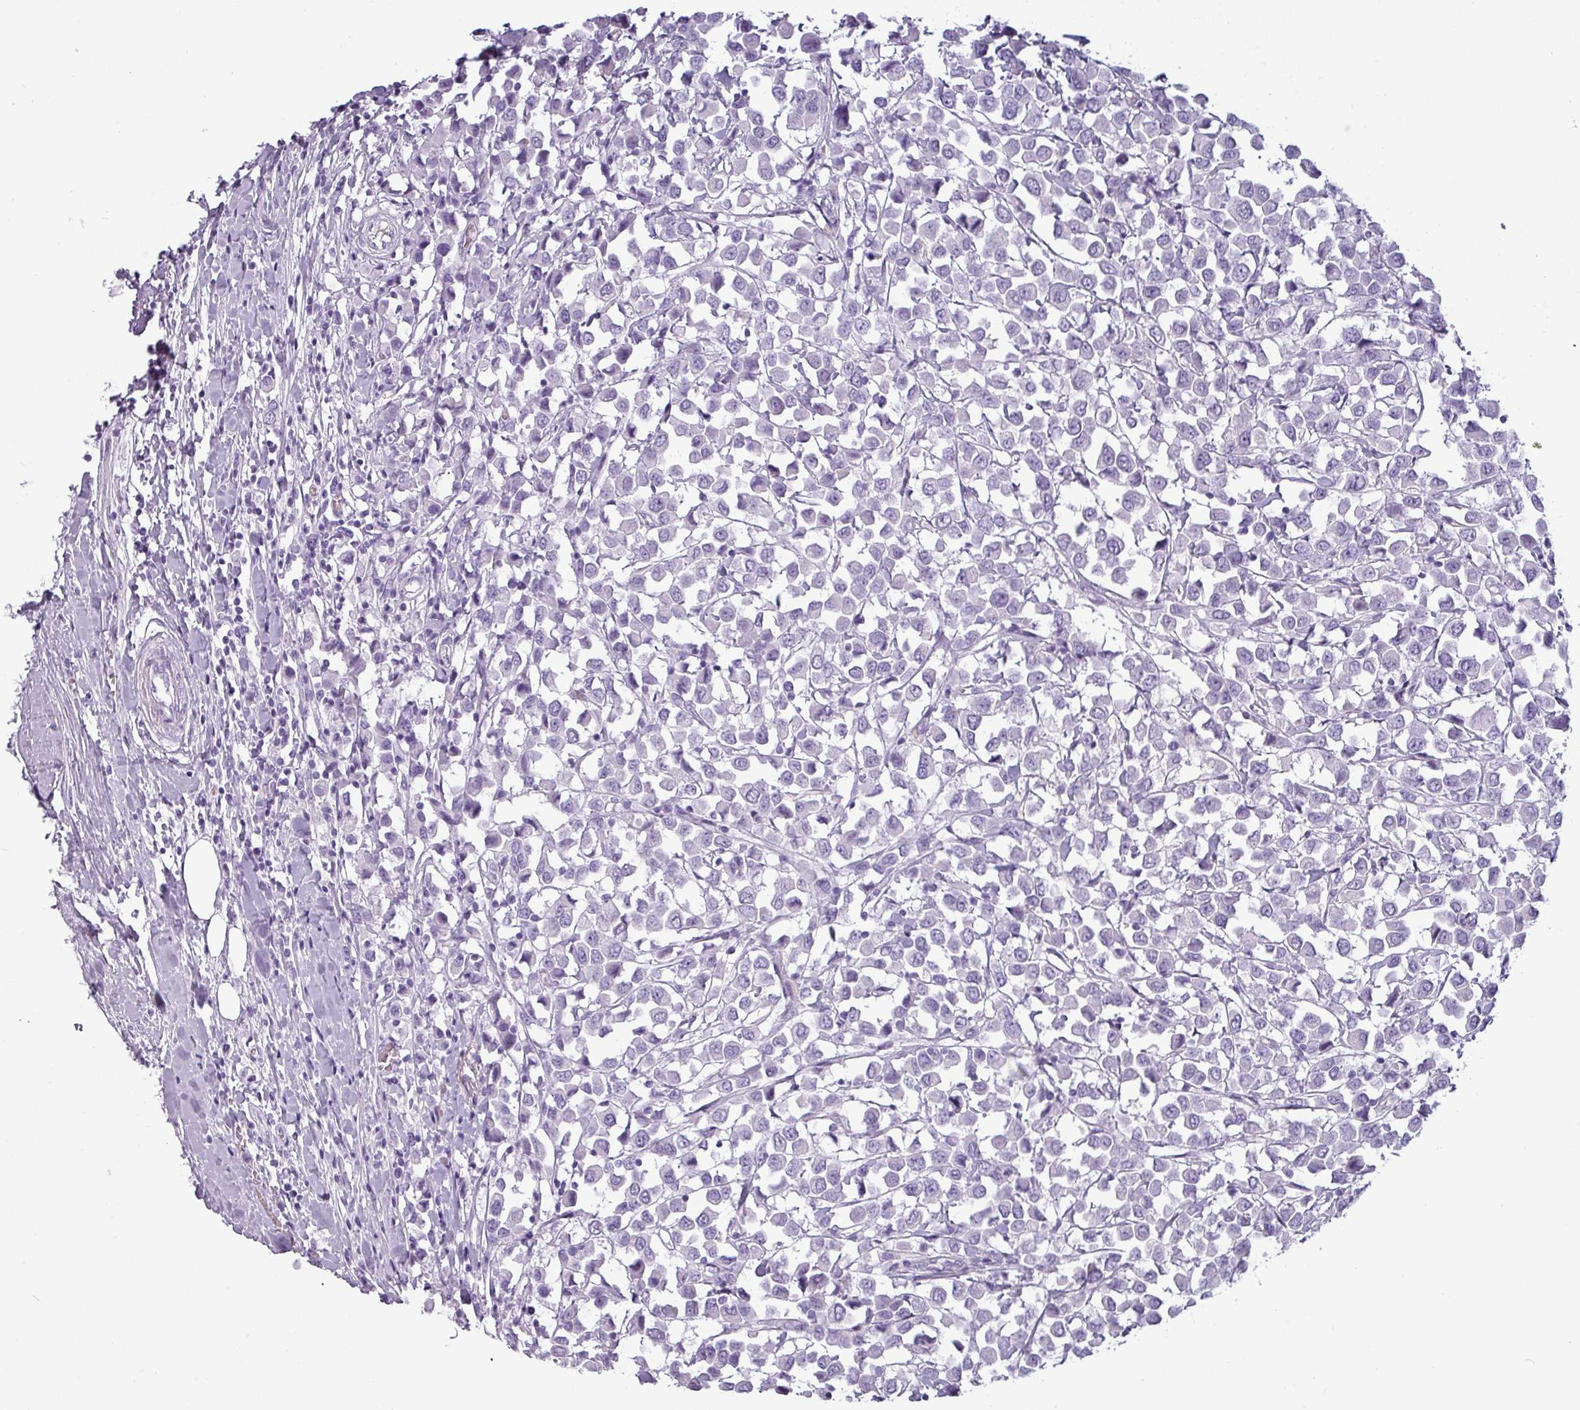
{"staining": {"intensity": "negative", "quantity": "none", "location": "none"}, "tissue": "breast cancer", "cell_type": "Tumor cells", "image_type": "cancer", "snomed": [{"axis": "morphology", "description": "Duct carcinoma"}, {"axis": "topography", "description": "Breast"}], "caption": "Image shows no significant protein positivity in tumor cells of breast cancer (invasive ductal carcinoma). The staining was performed using DAB to visualize the protein expression in brown, while the nuclei were stained in blue with hematoxylin (Magnification: 20x).", "gene": "CRYBB2", "patient": {"sex": "female", "age": 61}}